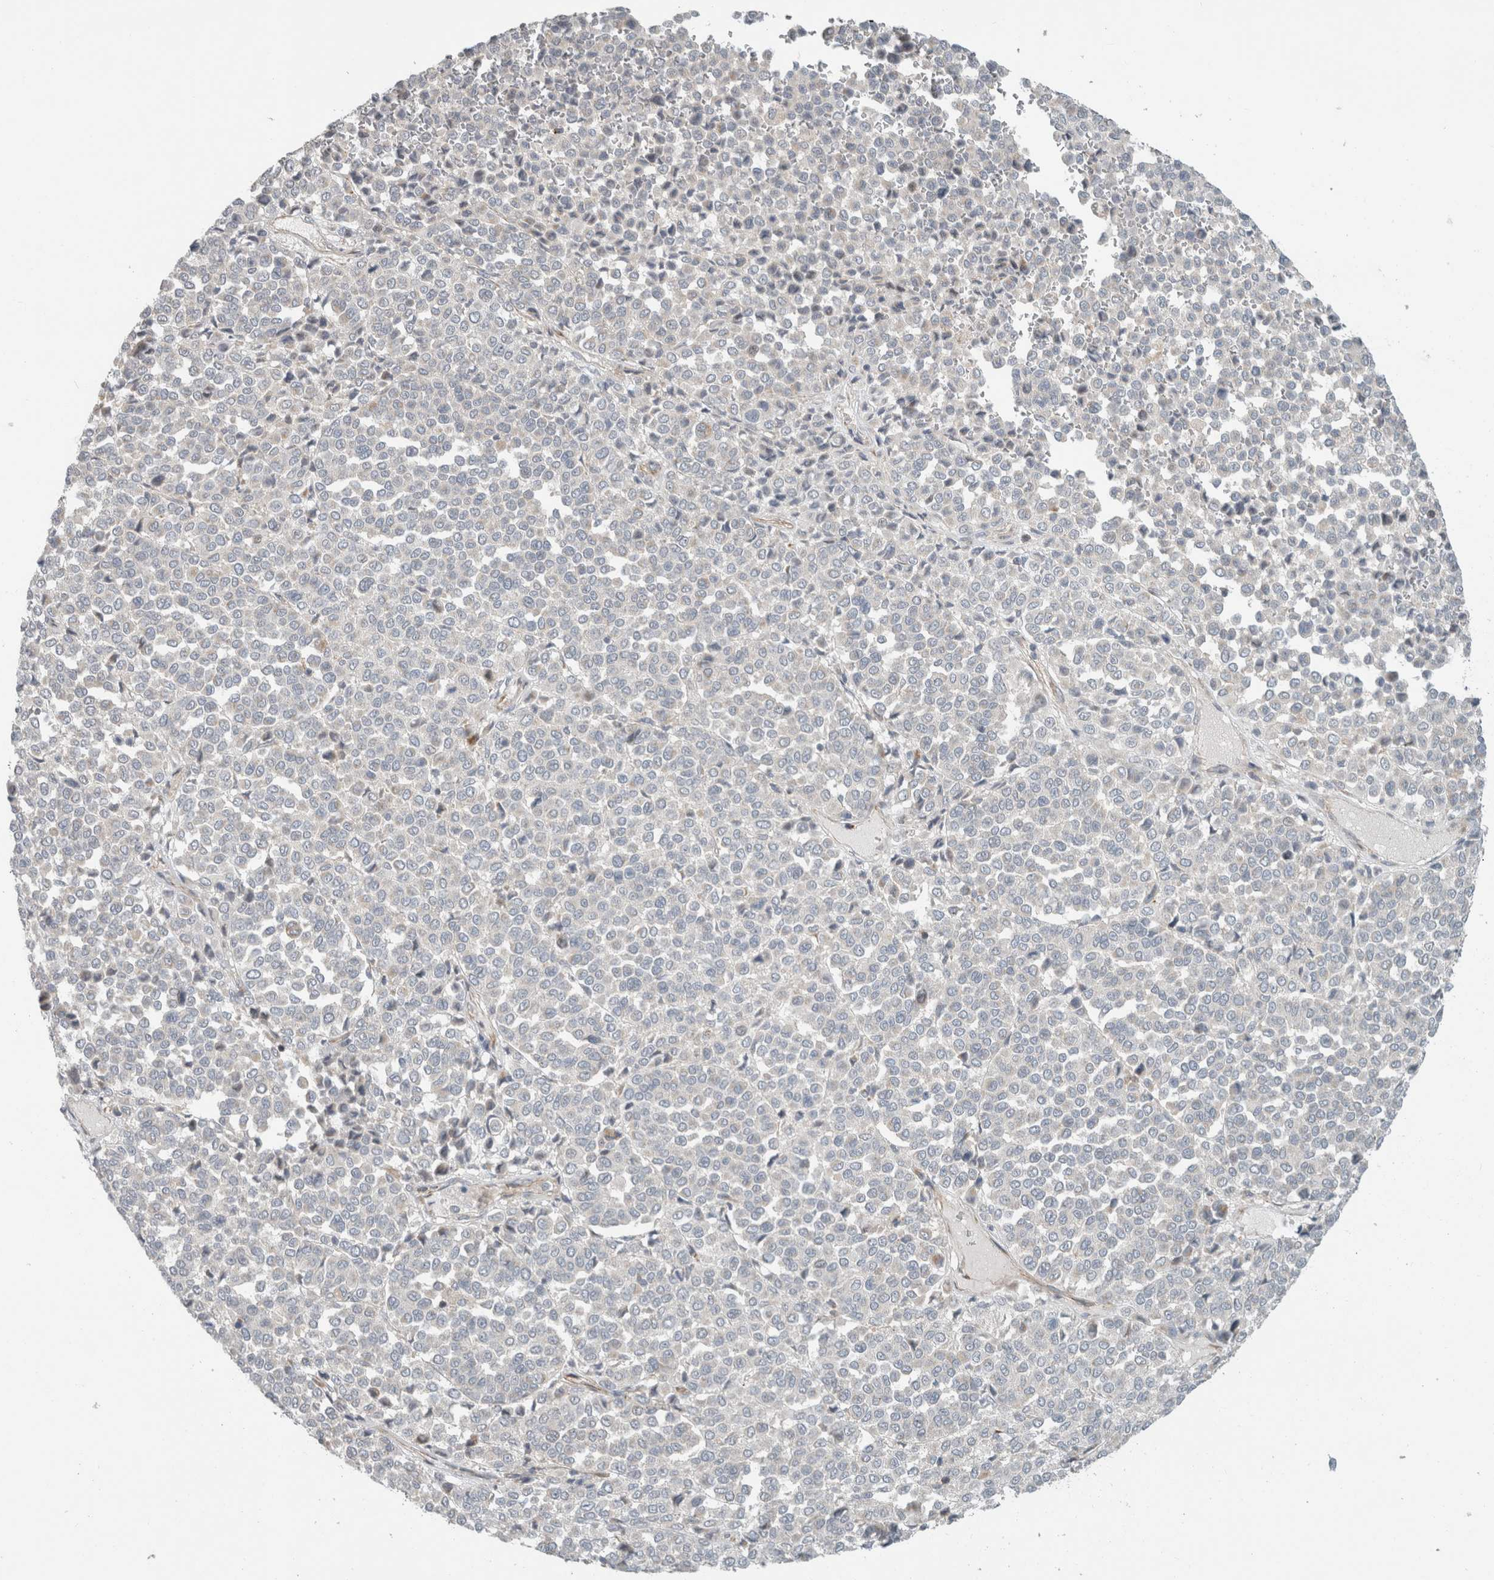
{"staining": {"intensity": "negative", "quantity": "none", "location": "none"}, "tissue": "melanoma", "cell_type": "Tumor cells", "image_type": "cancer", "snomed": [{"axis": "morphology", "description": "Malignant melanoma, Metastatic site"}, {"axis": "topography", "description": "Pancreas"}], "caption": "Malignant melanoma (metastatic site) was stained to show a protein in brown. There is no significant expression in tumor cells.", "gene": "KPNA5", "patient": {"sex": "female", "age": 30}}